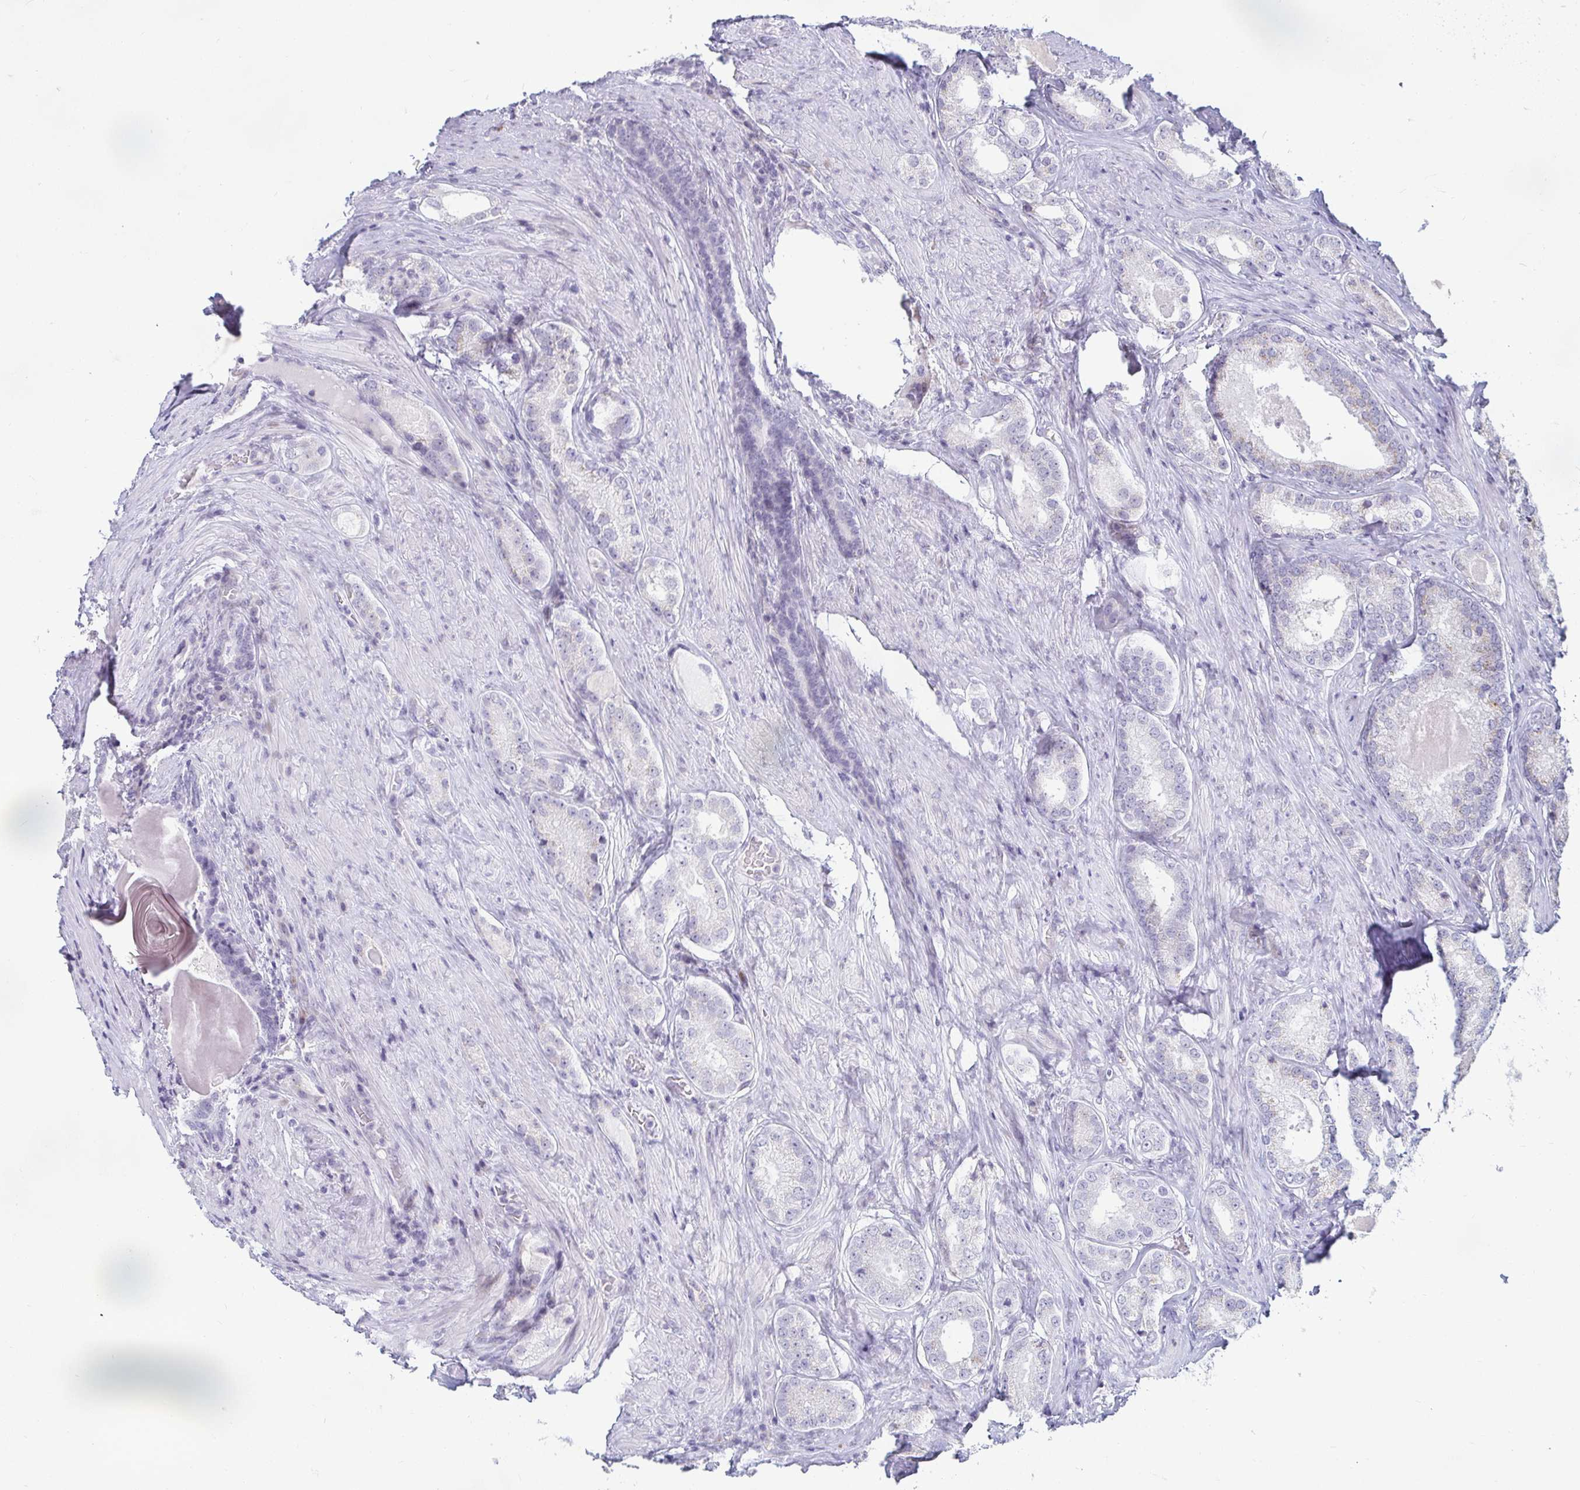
{"staining": {"intensity": "negative", "quantity": "none", "location": "none"}, "tissue": "prostate cancer", "cell_type": "Tumor cells", "image_type": "cancer", "snomed": [{"axis": "morphology", "description": "Adenocarcinoma, NOS"}, {"axis": "morphology", "description": "Adenocarcinoma, Low grade"}, {"axis": "topography", "description": "Prostate"}], "caption": "Immunohistochemical staining of human low-grade adenocarcinoma (prostate) exhibits no significant staining in tumor cells.", "gene": "CR2", "patient": {"sex": "male", "age": 68}}